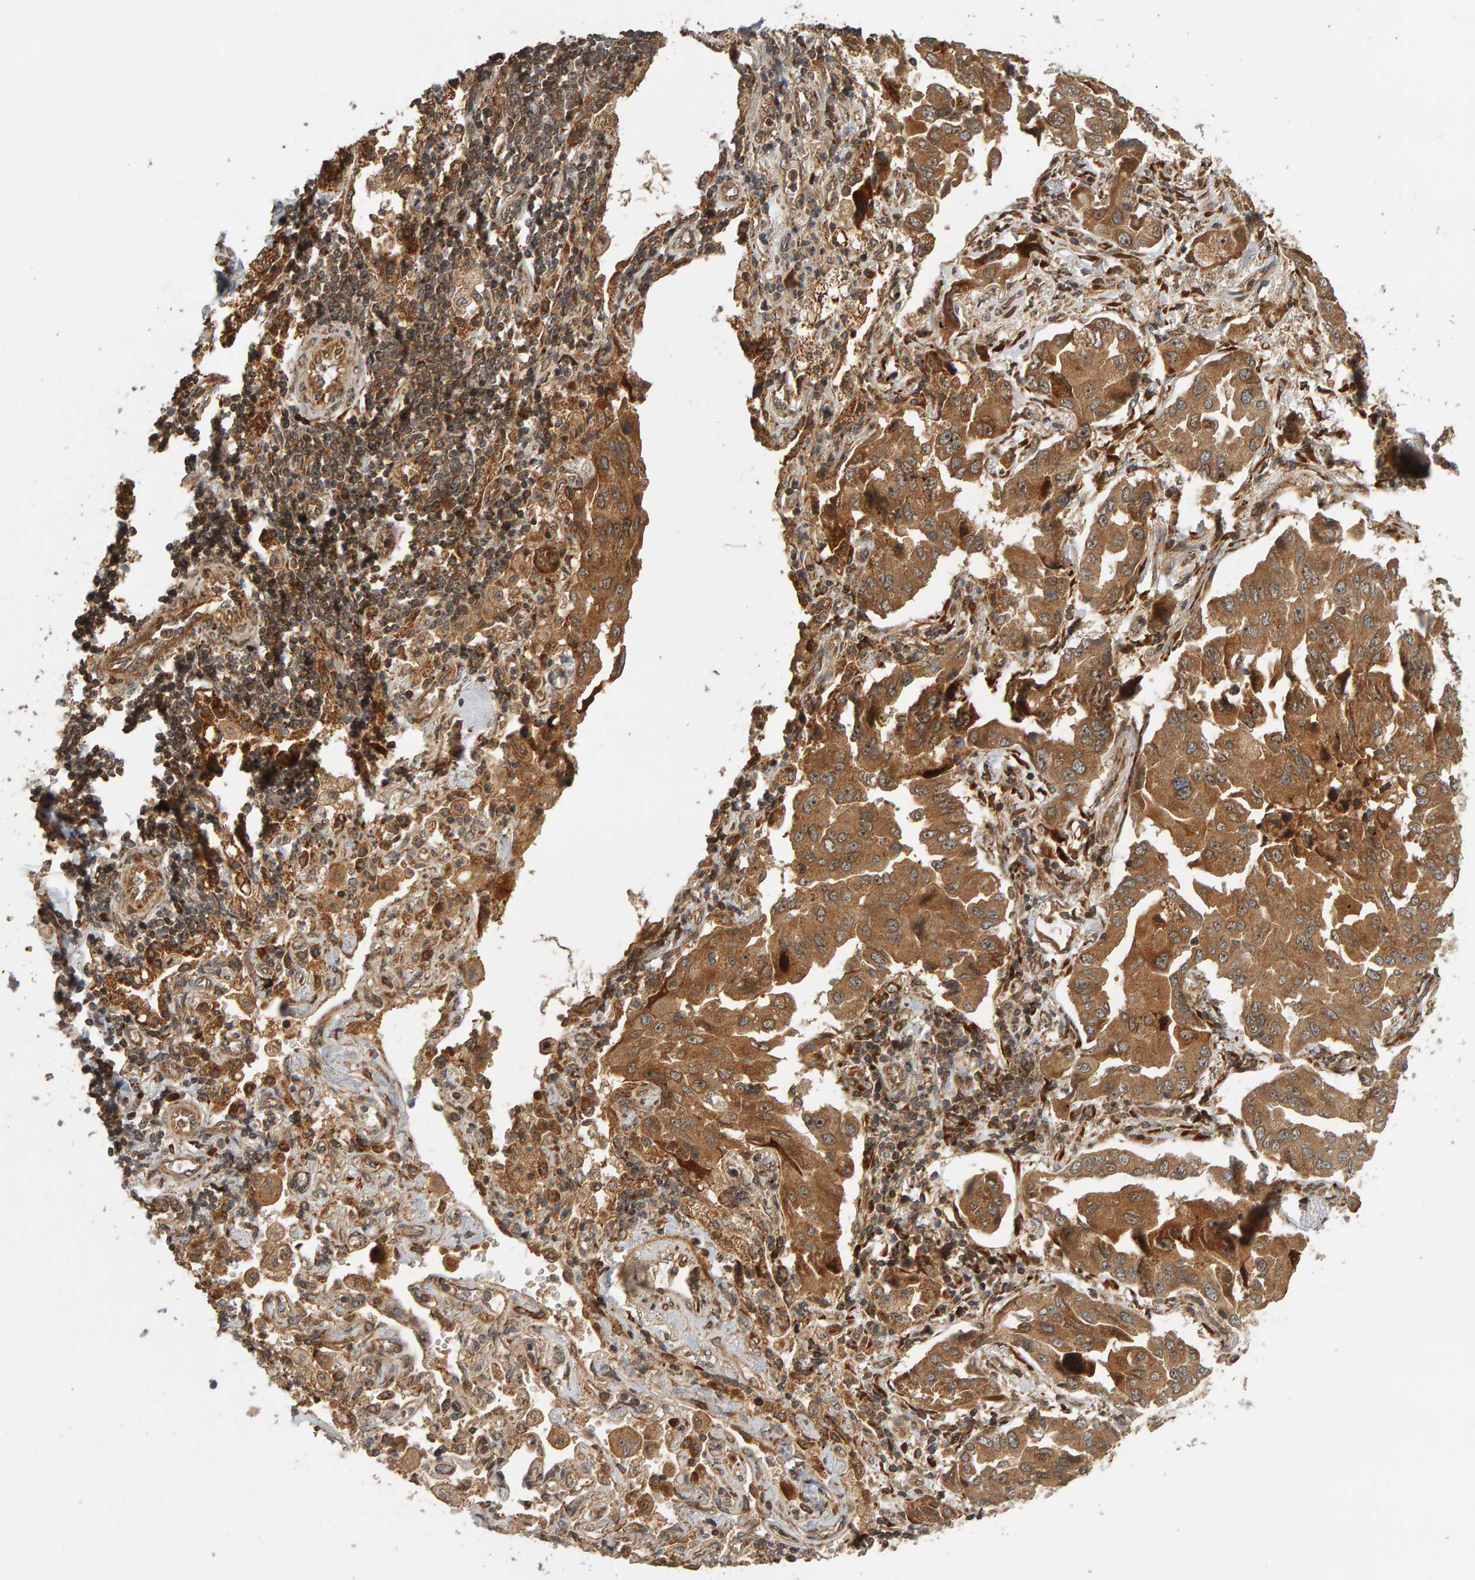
{"staining": {"intensity": "moderate", "quantity": ">75%", "location": "cytoplasmic/membranous"}, "tissue": "lung cancer", "cell_type": "Tumor cells", "image_type": "cancer", "snomed": [{"axis": "morphology", "description": "Adenocarcinoma, NOS"}, {"axis": "topography", "description": "Lung"}], "caption": "Immunohistochemical staining of human lung adenocarcinoma shows moderate cytoplasmic/membranous protein staining in approximately >75% of tumor cells.", "gene": "ZFAND1", "patient": {"sex": "female", "age": 65}}